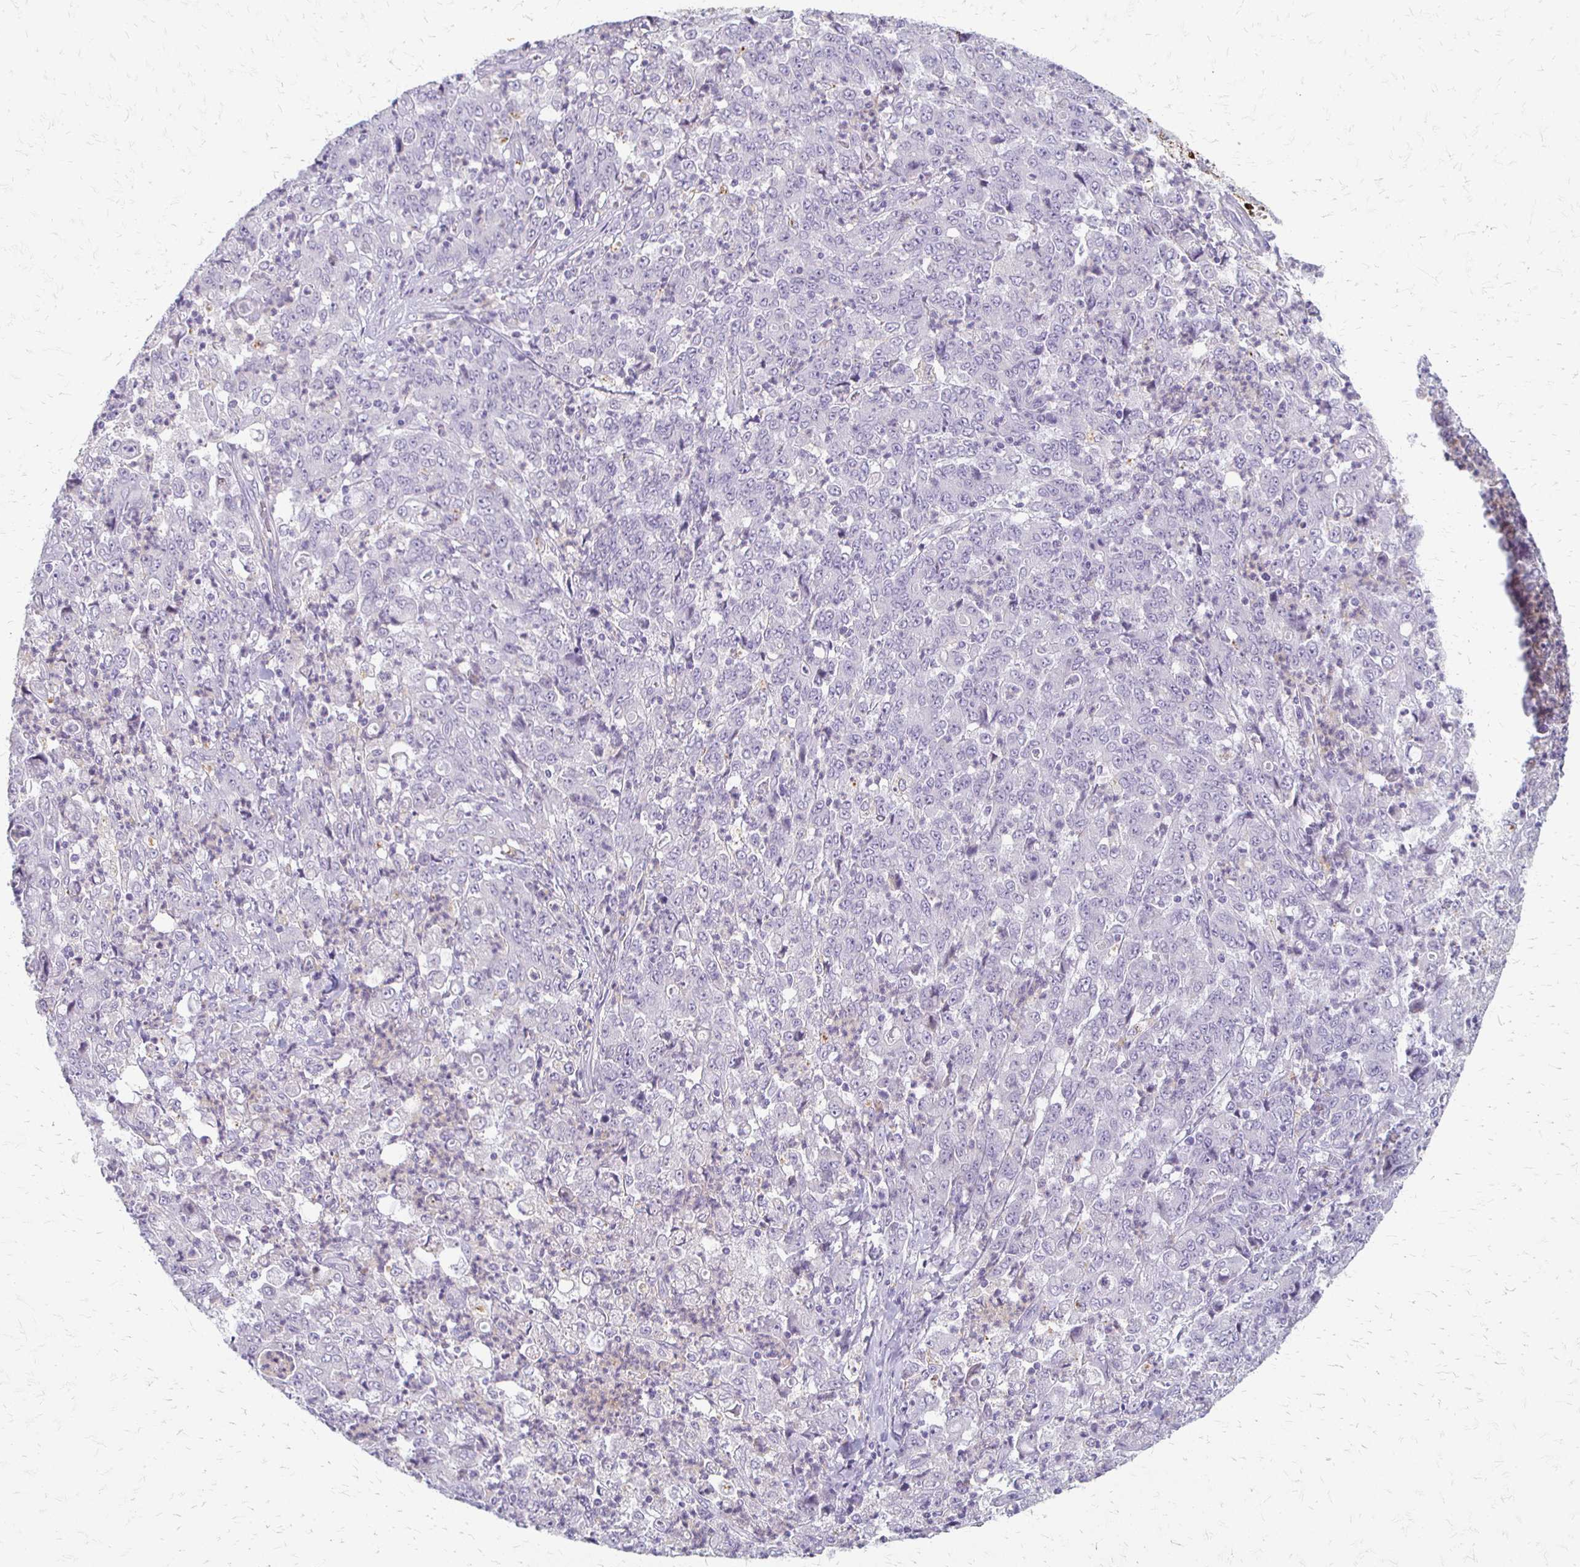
{"staining": {"intensity": "negative", "quantity": "none", "location": "none"}, "tissue": "stomach cancer", "cell_type": "Tumor cells", "image_type": "cancer", "snomed": [{"axis": "morphology", "description": "Adenocarcinoma, NOS"}, {"axis": "topography", "description": "Stomach, lower"}], "caption": "High magnification brightfield microscopy of stomach cancer (adenocarcinoma) stained with DAB (3,3'-diaminobenzidine) (brown) and counterstained with hematoxylin (blue): tumor cells show no significant expression. Nuclei are stained in blue.", "gene": "ACP5", "patient": {"sex": "female", "age": 71}}